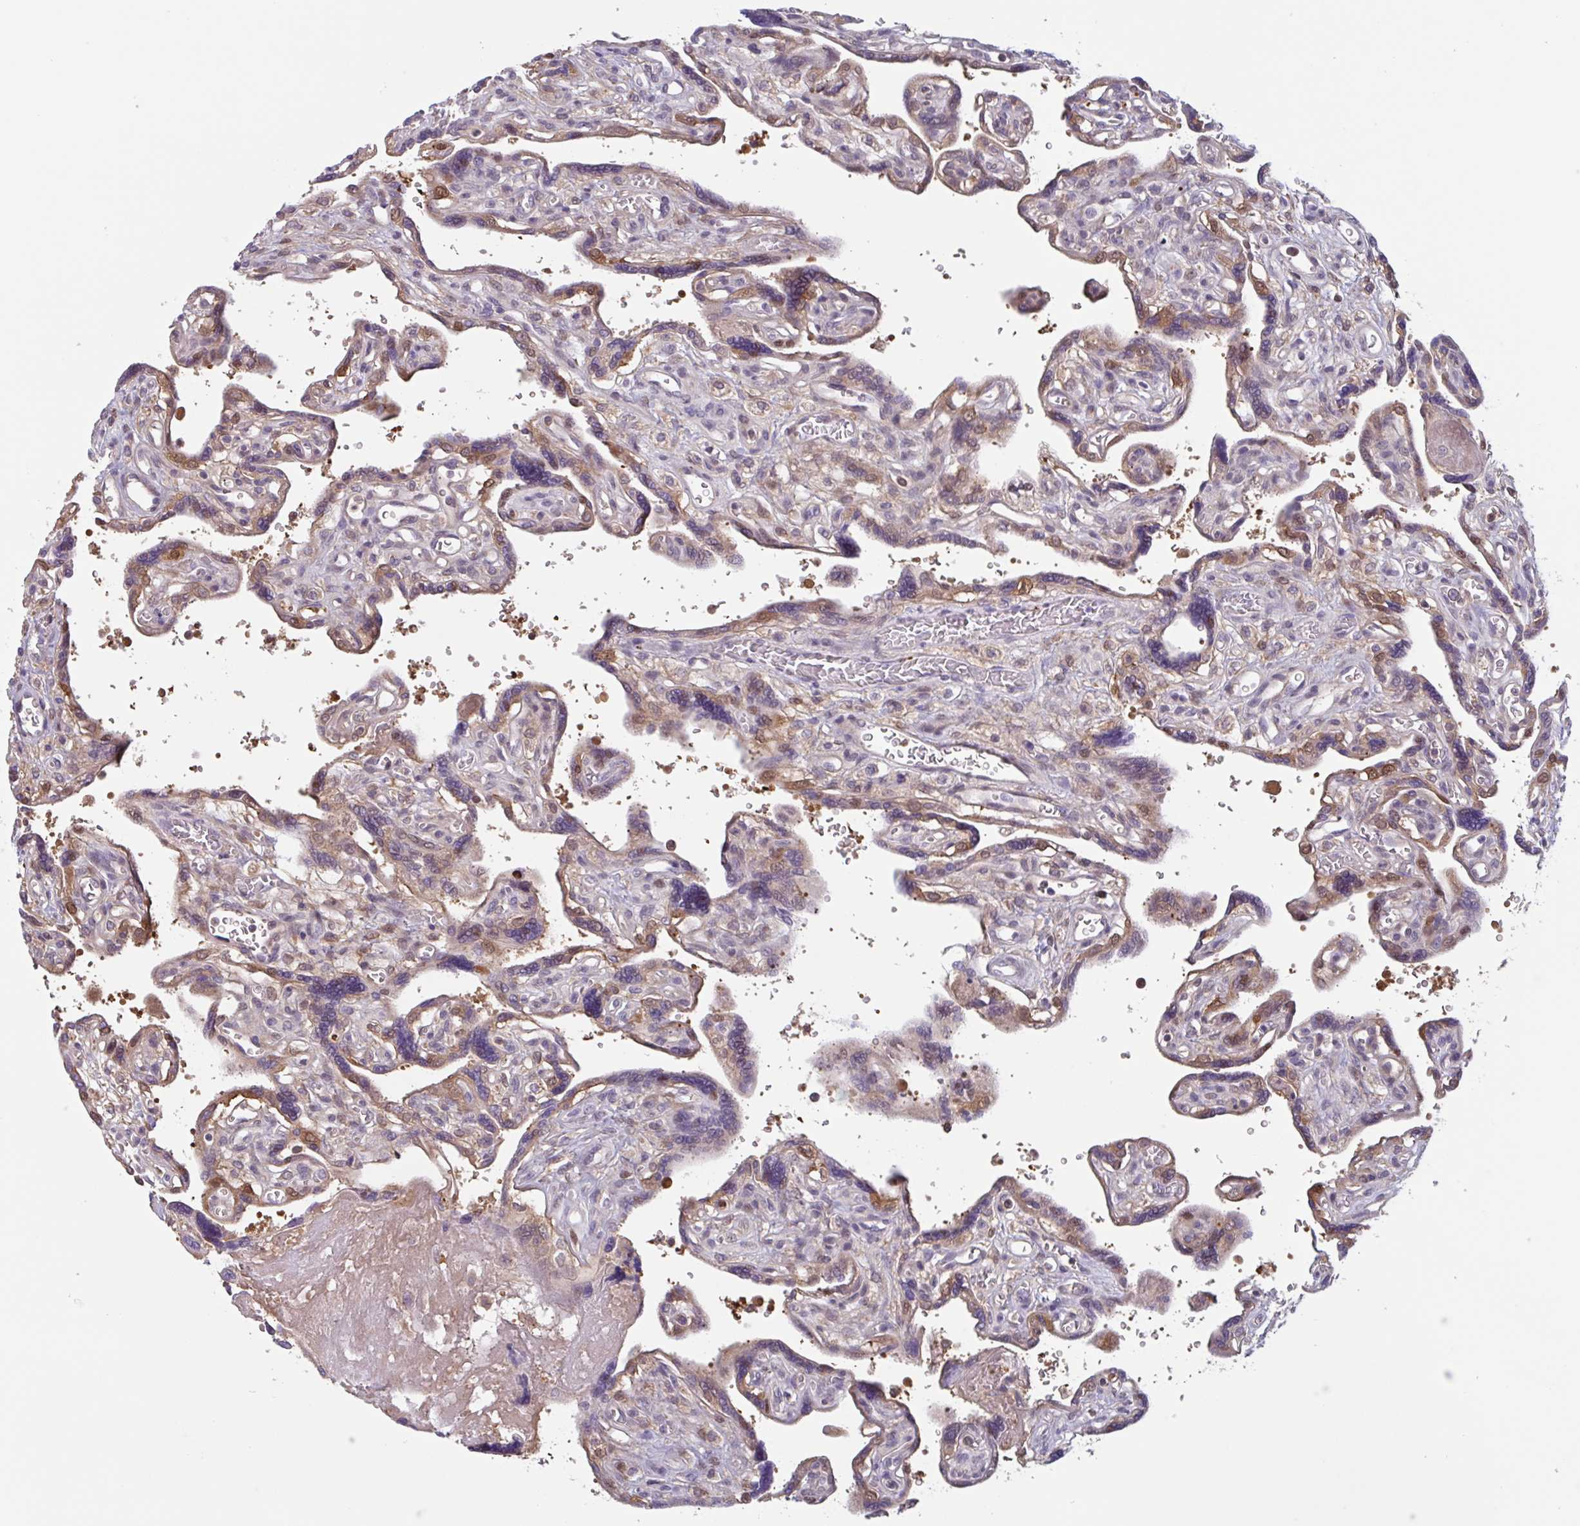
{"staining": {"intensity": "moderate", "quantity": ">75%", "location": "cytoplasmic/membranous"}, "tissue": "placenta", "cell_type": "Trophoblastic cells", "image_type": "normal", "snomed": [{"axis": "morphology", "description": "Normal tissue, NOS"}, {"axis": "topography", "description": "Placenta"}], "caption": "Trophoblastic cells reveal medium levels of moderate cytoplasmic/membranous staining in about >75% of cells in unremarkable human placenta.", "gene": "OTOP2", "patient": {"sex": "female", "age": 39}}